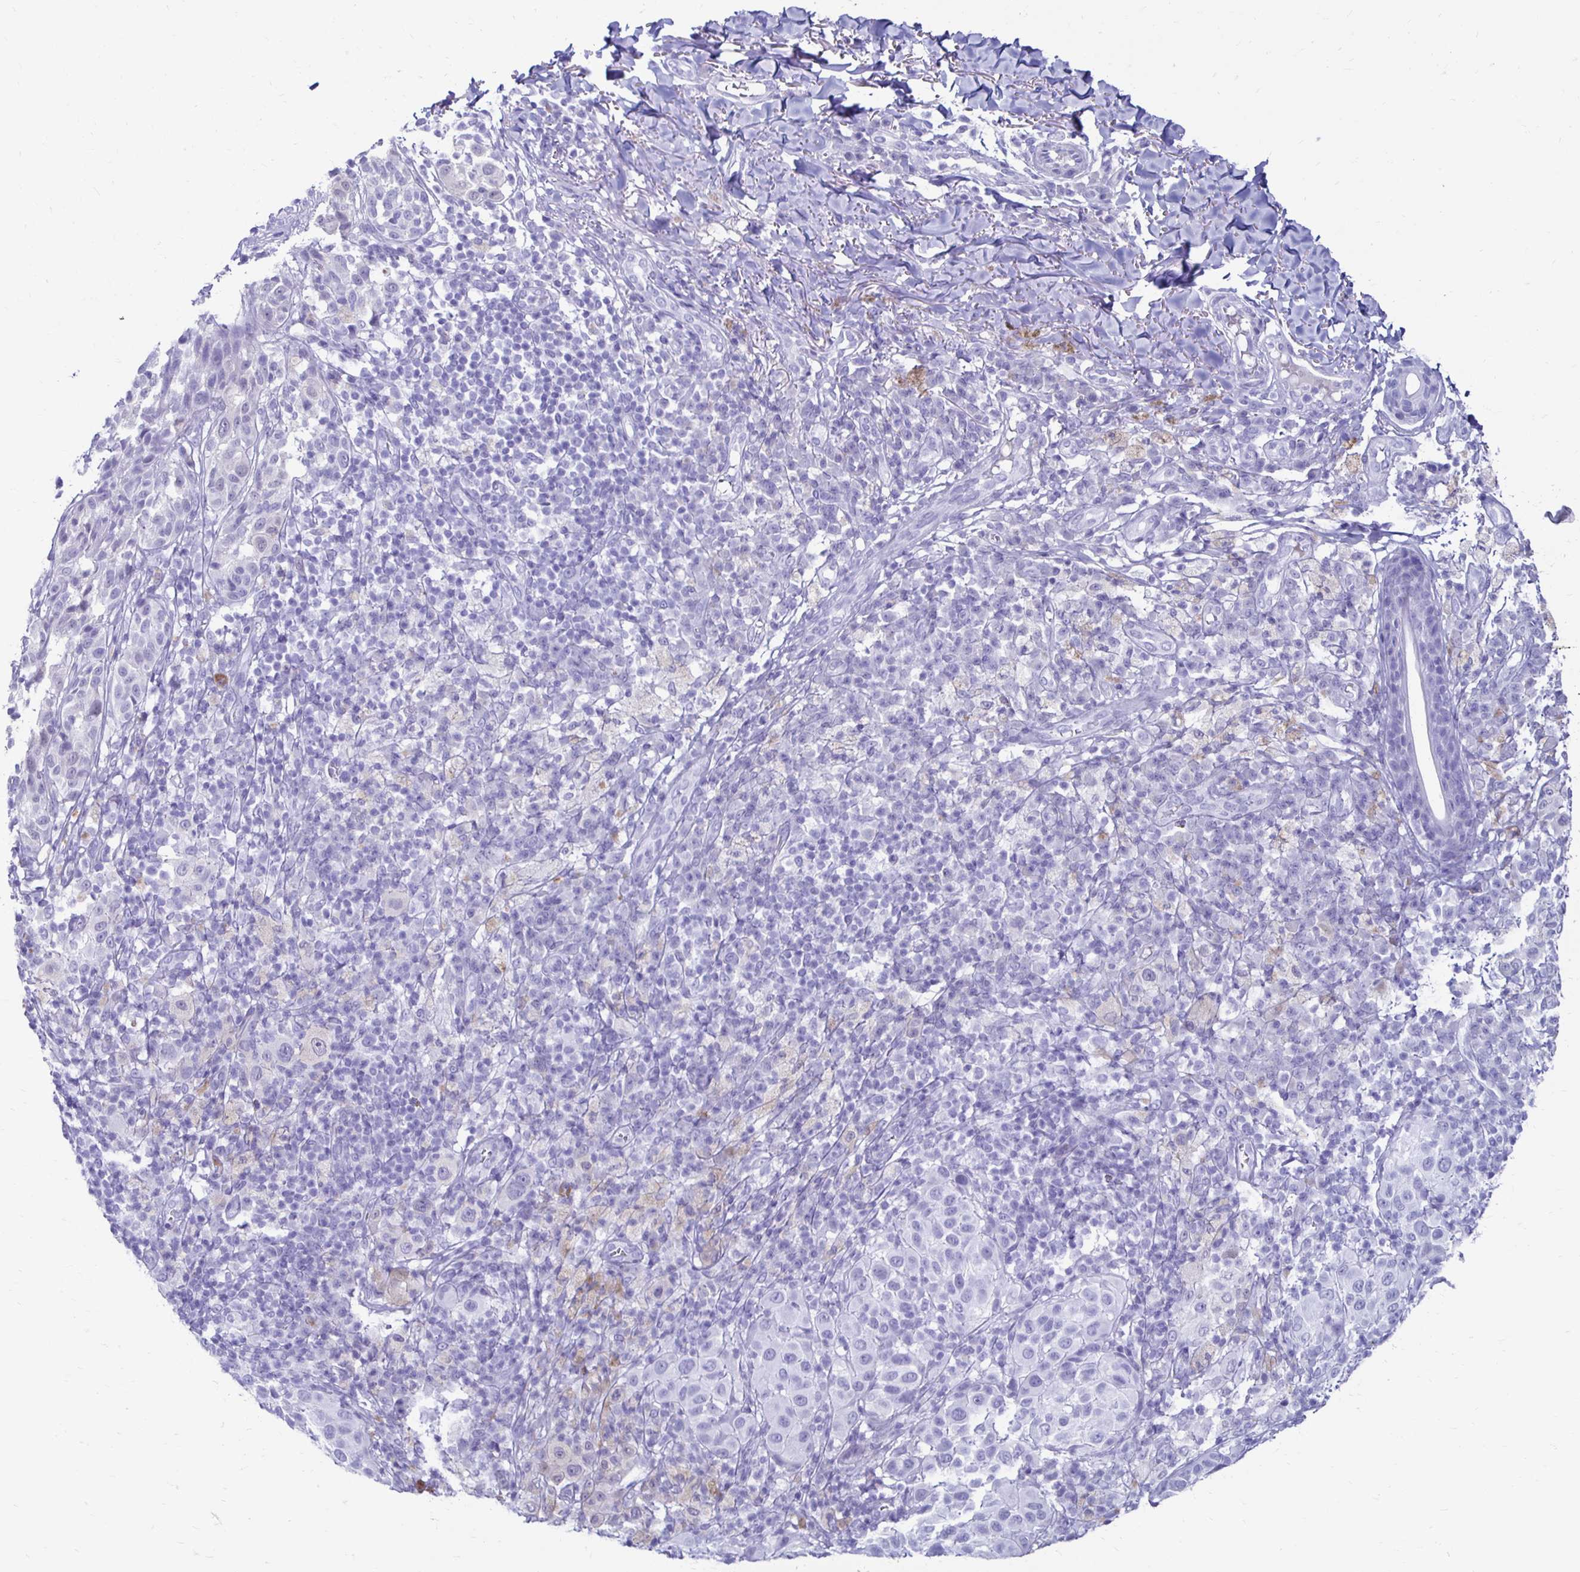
{"staining": {"intensity": "negative", "quantity": "none", "location": "none"}, "tissue": "melanoma", "cell_type": "Tumor cells", "image_type": "cancer", "snomed": [{"axis": "morphology", "description": "Malignant melanoma, NOS"}, {"axis": "topography", "description": "Skin"}], "caption": "An IHC micrograph of malignant melanoma is shown. There is no staining in tumor cells of malignant melanoma. (DAB IHC with hematoxylin counter stain).", "gene": "CST5", "patient": {"sex": "male", "age": 38}}